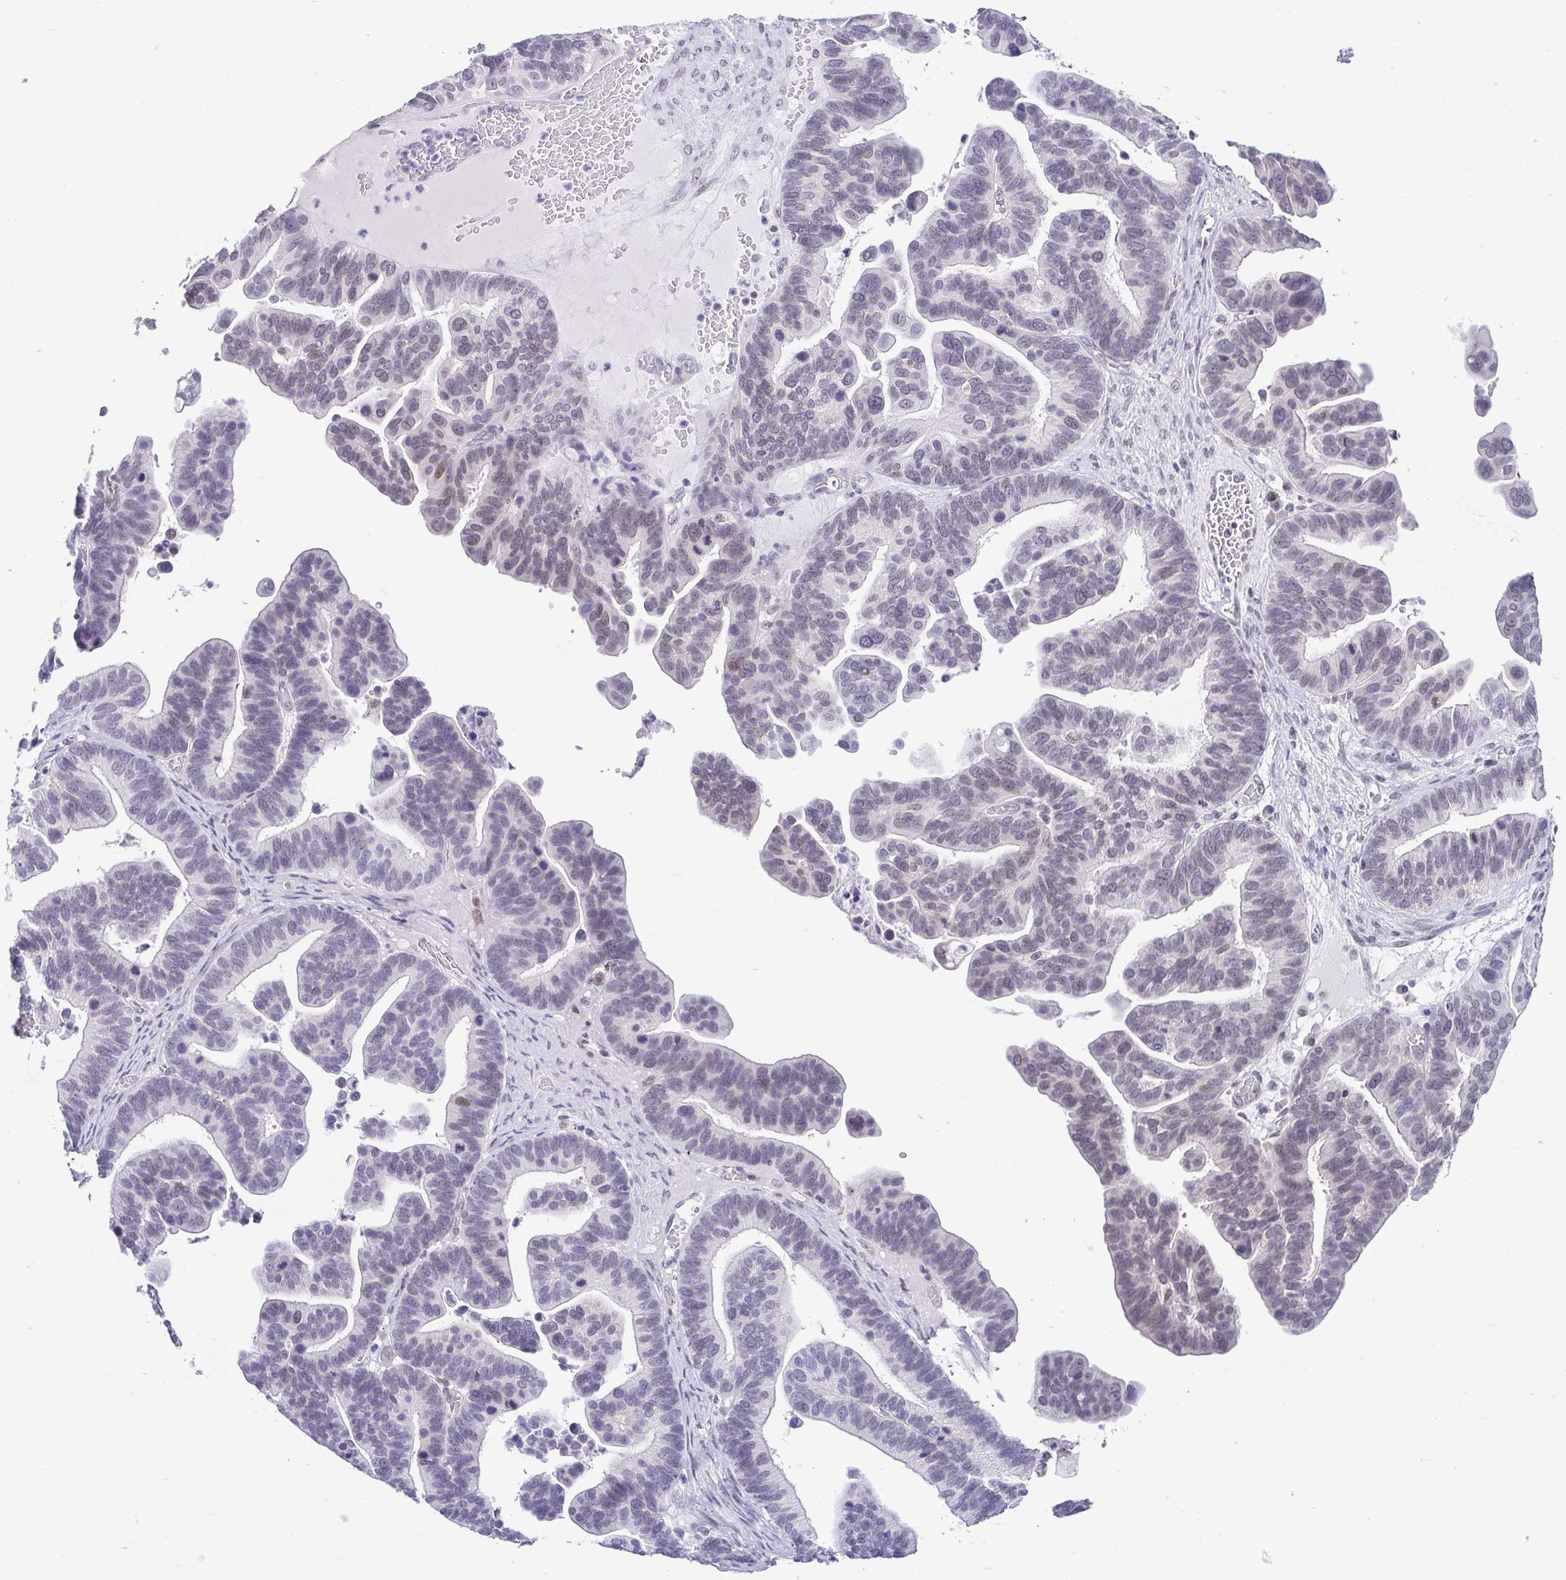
{"staining": {"intensity": "negative", "quantity": "none", "location": "none"}, "tissue": "ovarian cancer", "cell_type": "Tumor cells", "image_type": "cancer", "snomed": [{"axis": "morphology", "description": "Cystadenocarcinoma, serous, NOS"}, {"axis": "topography", "description": "Ovary"}], "caption": "The micrograph displays no staining of tumor cells in ovarian cancer.", "gene": "RBM3", "patient": {"sex": "female", "age": 56}}